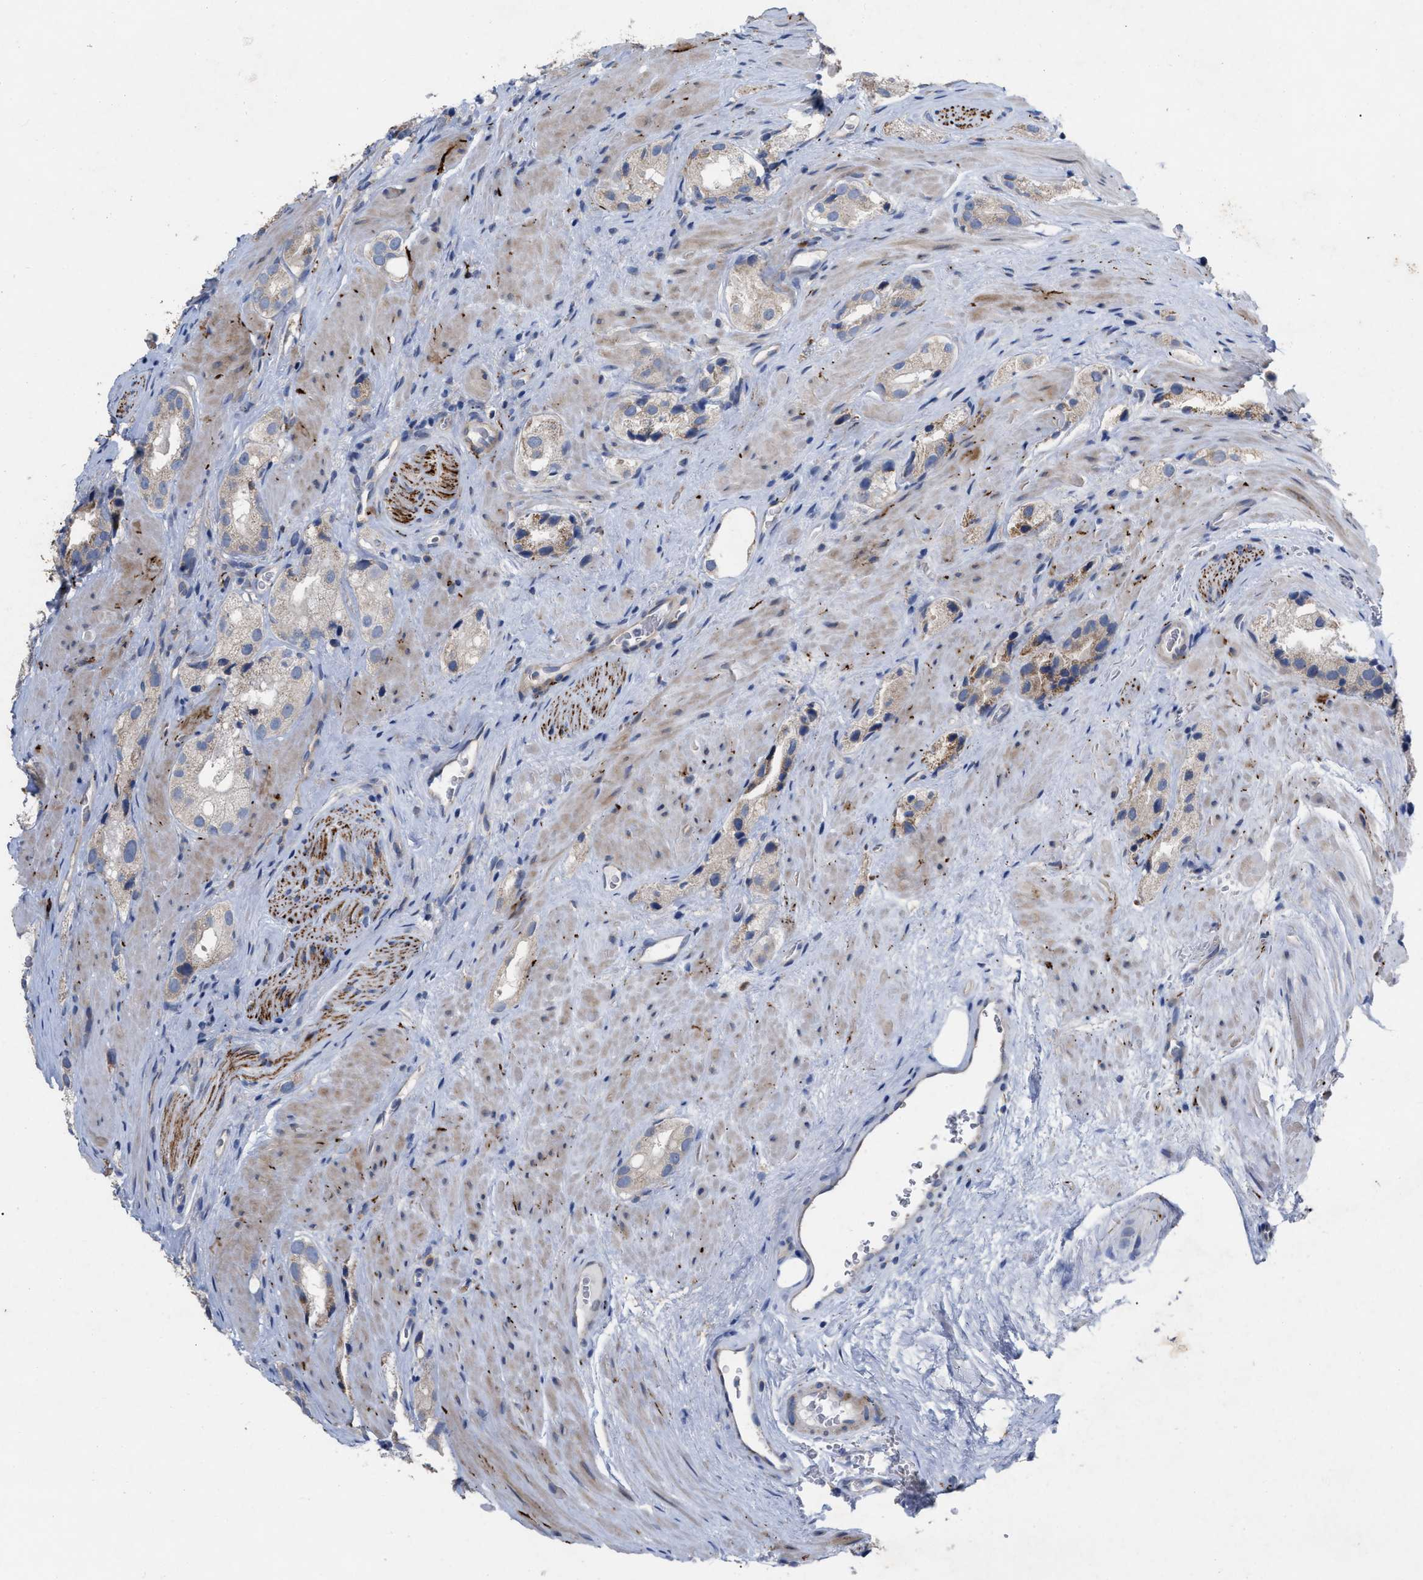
{"staining": {"intensity": "moderate", "quantity": "25%-75%", "location": "cytoplasmic/membranous"}, "tissue": "prostate cancer", "cell_type": "Tumor cells", "image_type": "cancer", "snomed": [{"axis": "morphology", "description": "Adenocarcinoma, High grade"}, {"axis": "topography", "description": "Prostate"}], "caption": "Immunohistochemistry photomicrograph of prostate cancer stained for a protein (brown), which exhibits medium levels of moderate cytoplasmic/membranous staining in approximately 25%-75% of tumor cells.", "gene": "VIP", "patient": {"sex": "male", "age": 63}}